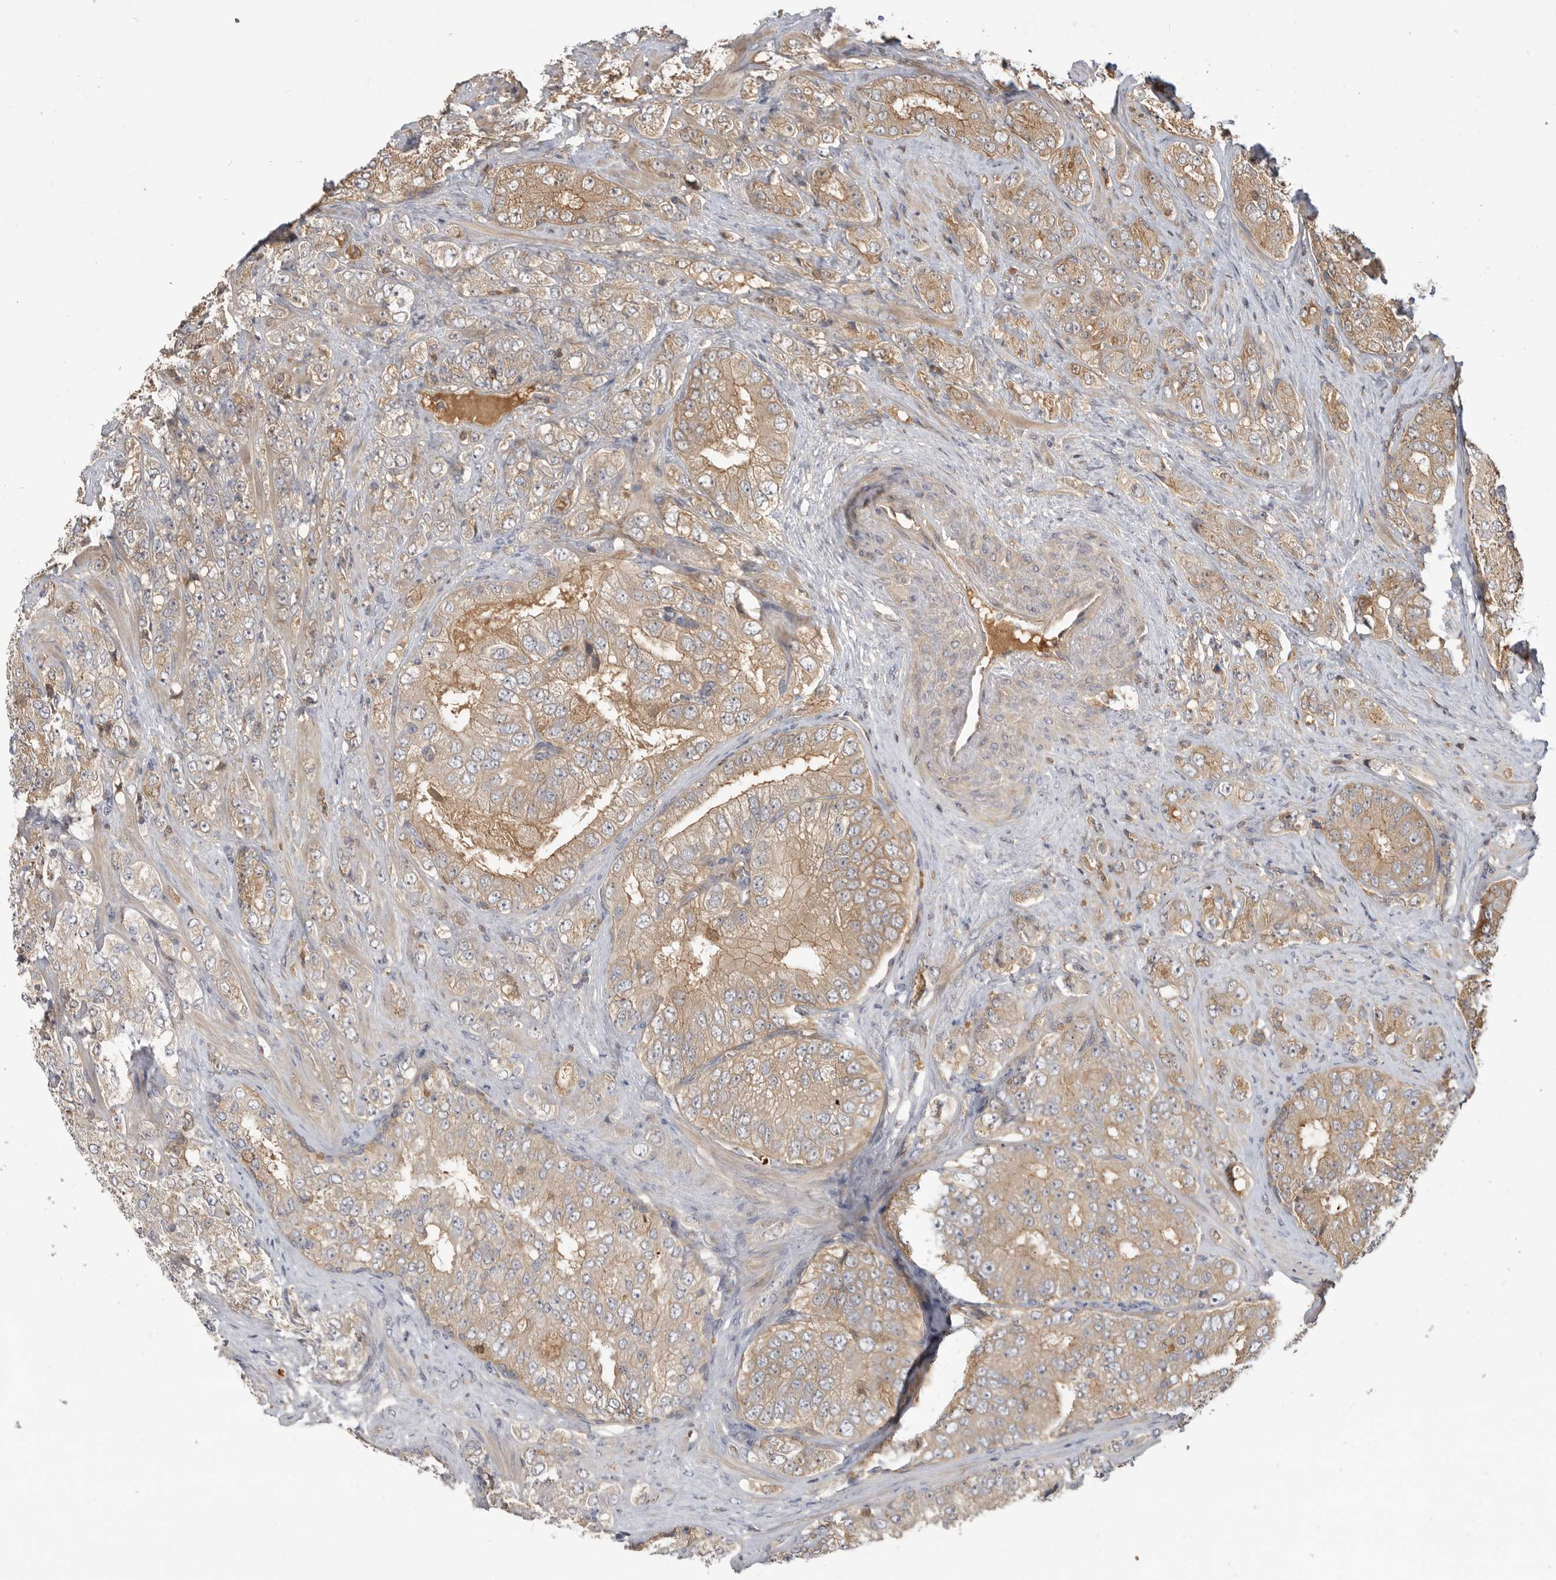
{"staining": {"intensity": "moderate", "quantity": "25%-75%", "location": "cytoplasmic/membranous"}, "tissue": "prostate cancer", "cell_type": "Tumor cells", "image_type": "cancer", "snomed": [{"axis": "morphology", "description": "Adenocarcinoma, High grade"}, {"axis": "topography", "description": "Prostate"}], "caption": "A micrograph of human prostate cancer (high-grade adenocarcinoma) stained for a protein demonstrates moderate cytoplasmic/membranous brown staining in tumor cells.", "gene": "CLDN12", "patient": {"sex": "male", "age": 58}}